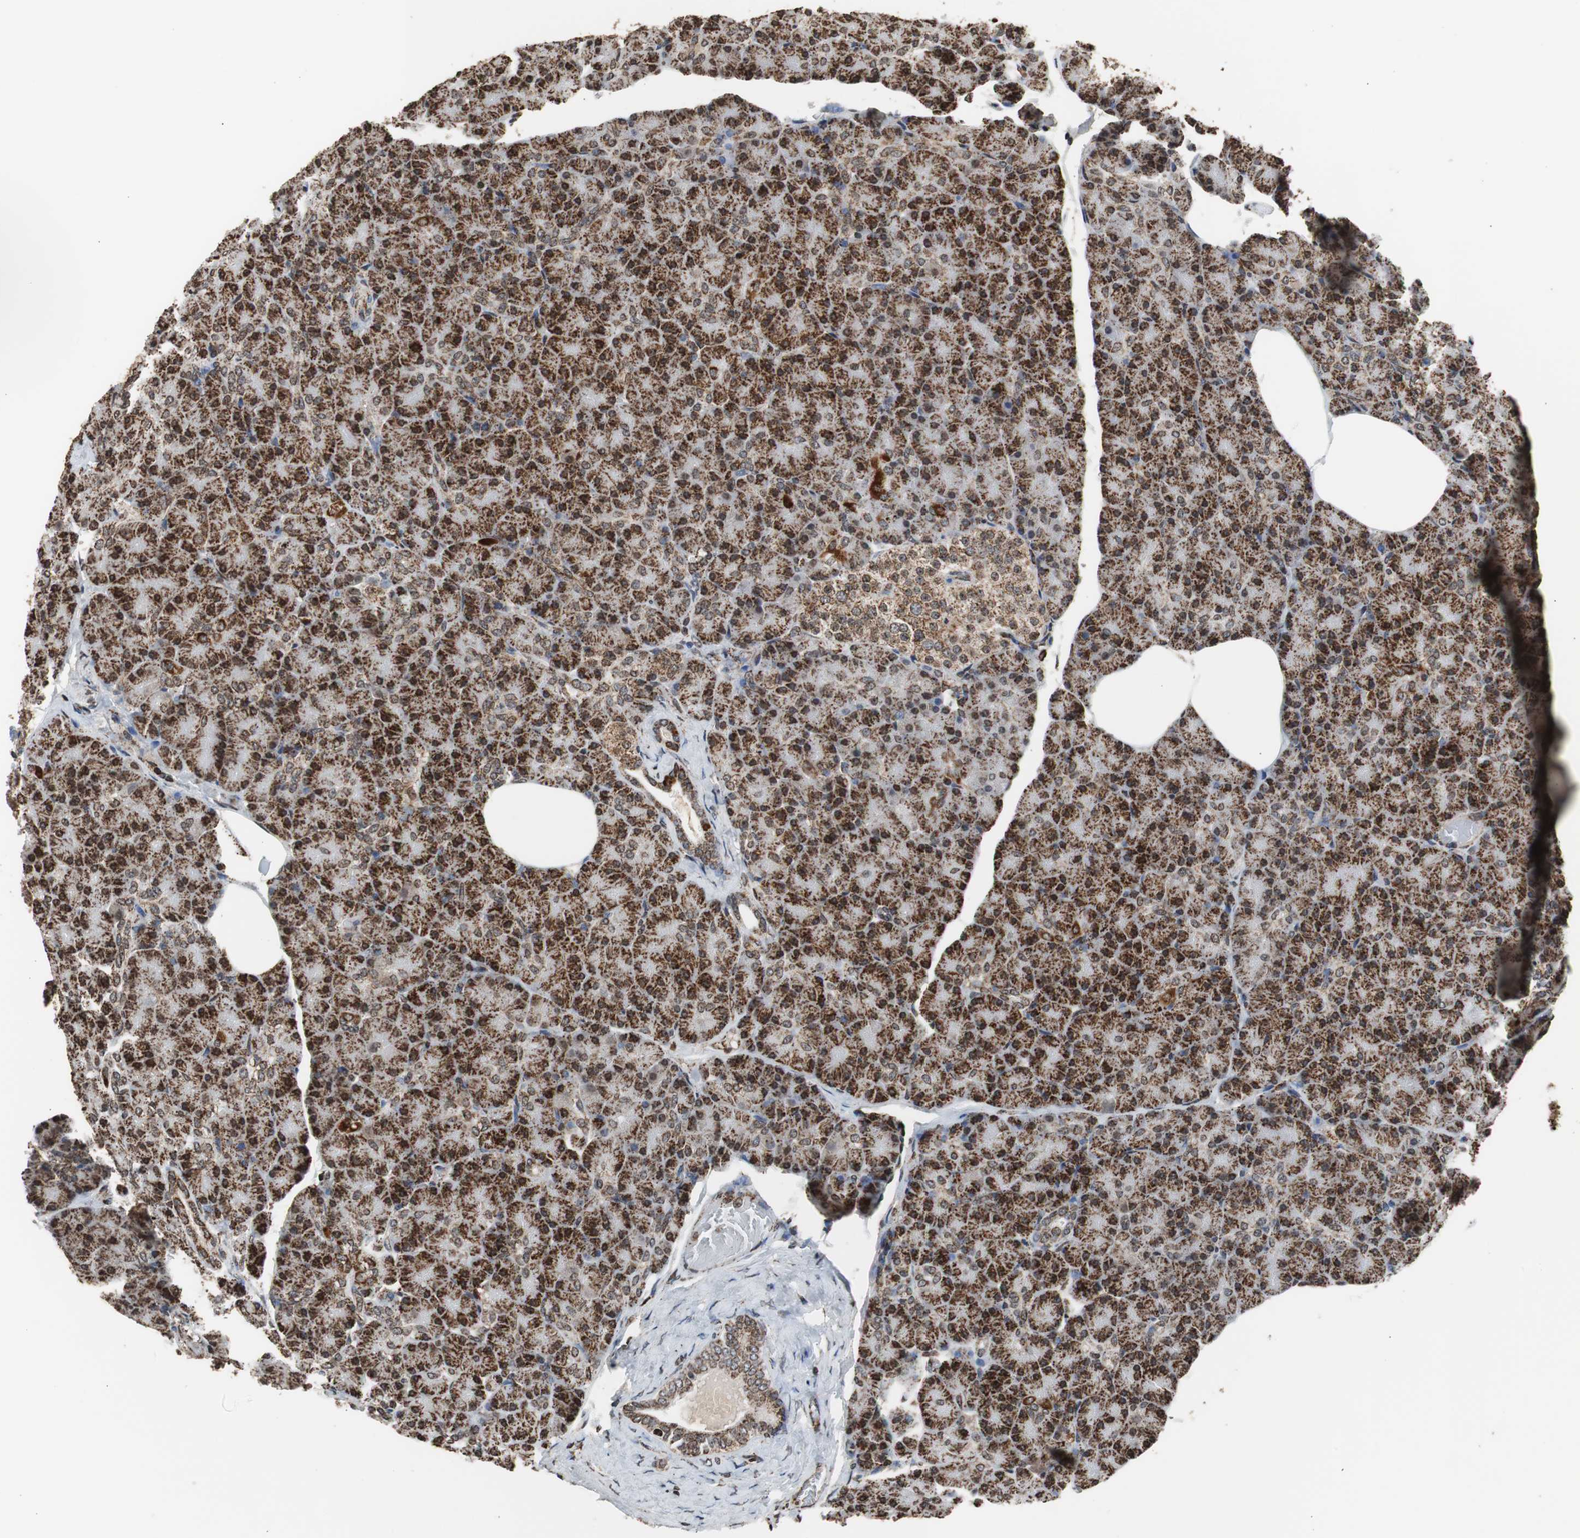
{"staining": {"intensity": "strong", "quantity": ">75%", "location": "cytoplasmic/membranous"}, "tissue": "pancreas", "cell_type": "Exocrine glandular cells", "image_type": "normal", "snomed": [{"axis": "morphology", "description": "Normal tissue, NOS"}, {"axis": "topography", "description": "Pancreas"}], "caption": "Pancreas stained for a protein exhibits strong cytoplasmic/membranous positivity in exocrine glandular cells. Using DAB (brown) and hematoxylin (blue) stains, captured at high magnification using brightfield microscopy.", "gene": "HSPA9", "patient": {"sex": "female", "age": 43}}